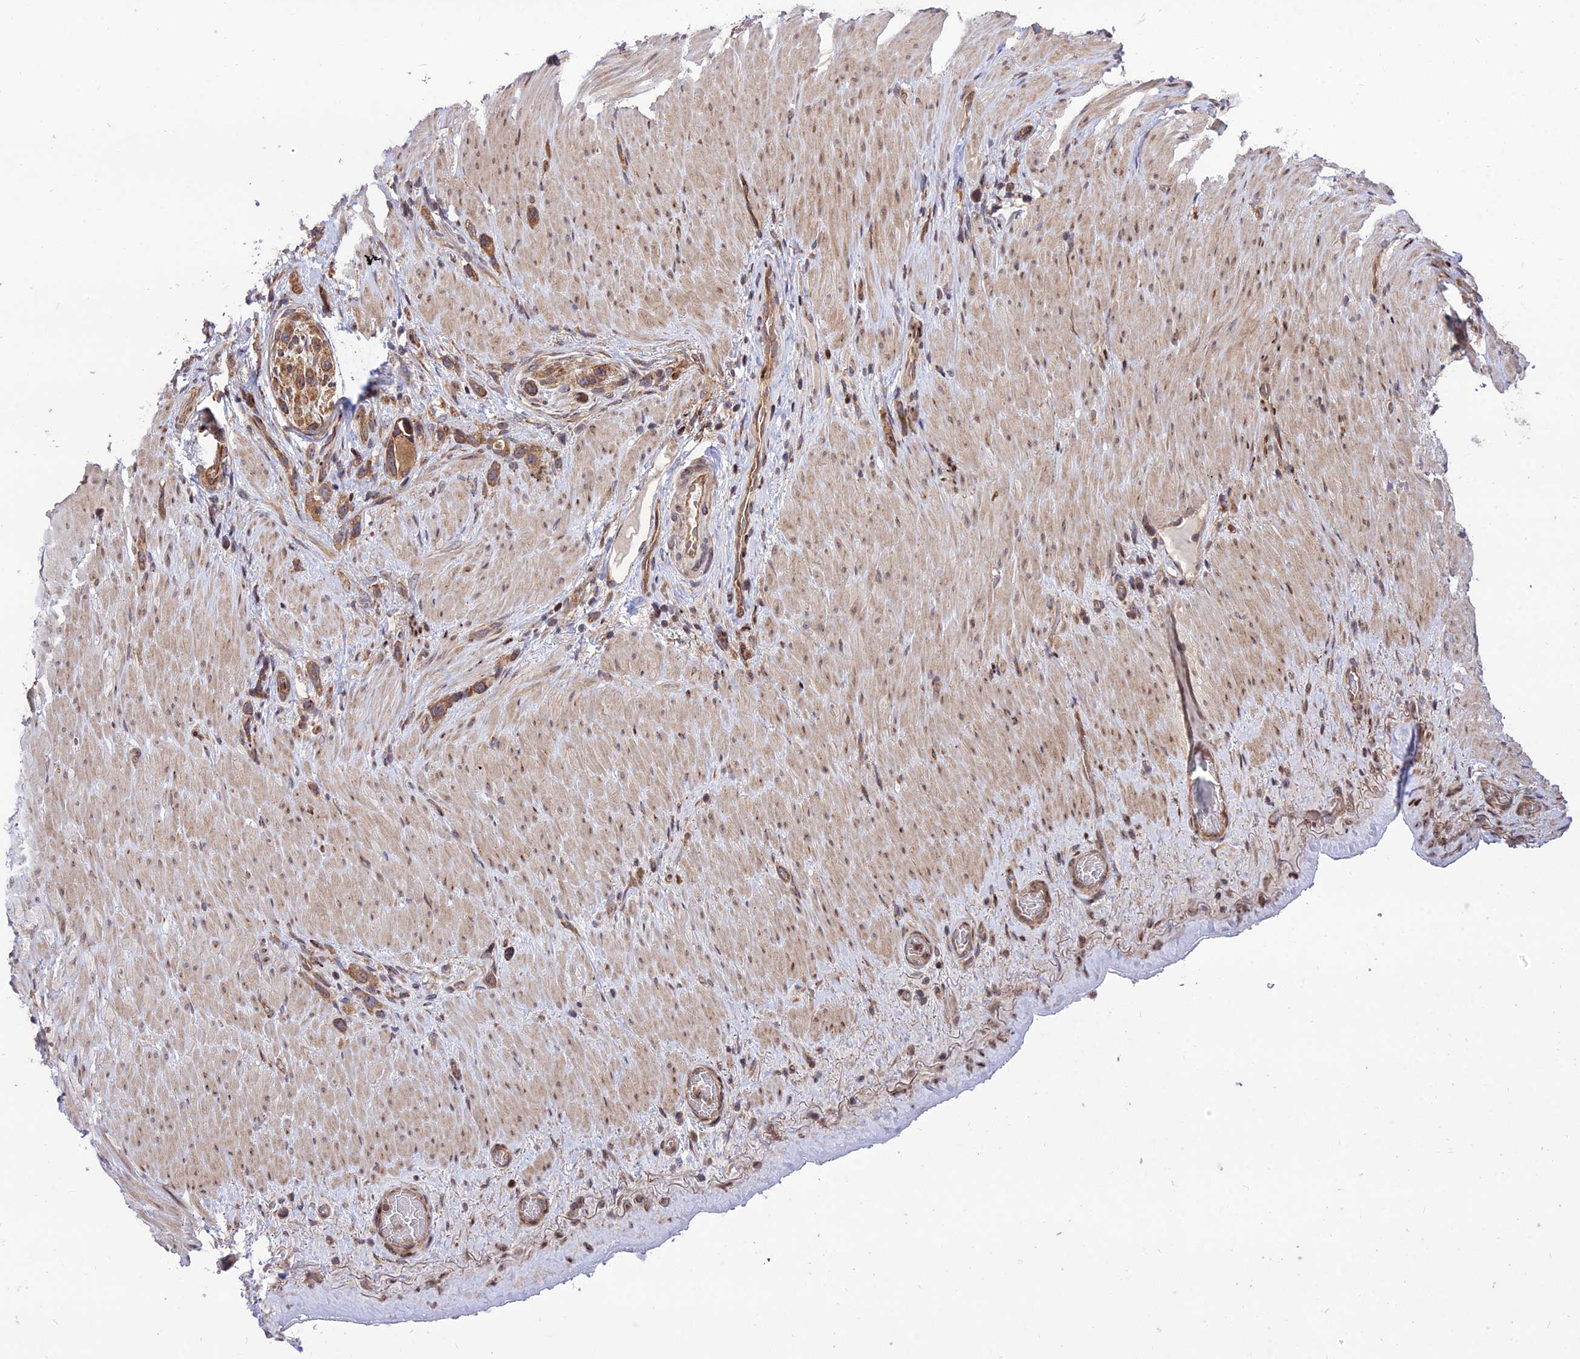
{"staining": {"intensity": "moderate", "quantity": ">75%", "location": "cytoplasmic/membranous"}, "tissue": "stomach cancer", "cell_type": "Tumor cells", "image_type": "cancer", "snomed": [{"axis": "morphology", "description": "Adenocarcinoma, NOS"}, {"axis": "topography", "description": "Stomach"}], "caption": "The immunohistochemical stain shows moderate cytoplasmic/membranous staining in tumor cells of stomach cancer (adenocarcinoma) tissue.", "gene": "SMG6", "patient": {"sex": "female", "age": 65}}